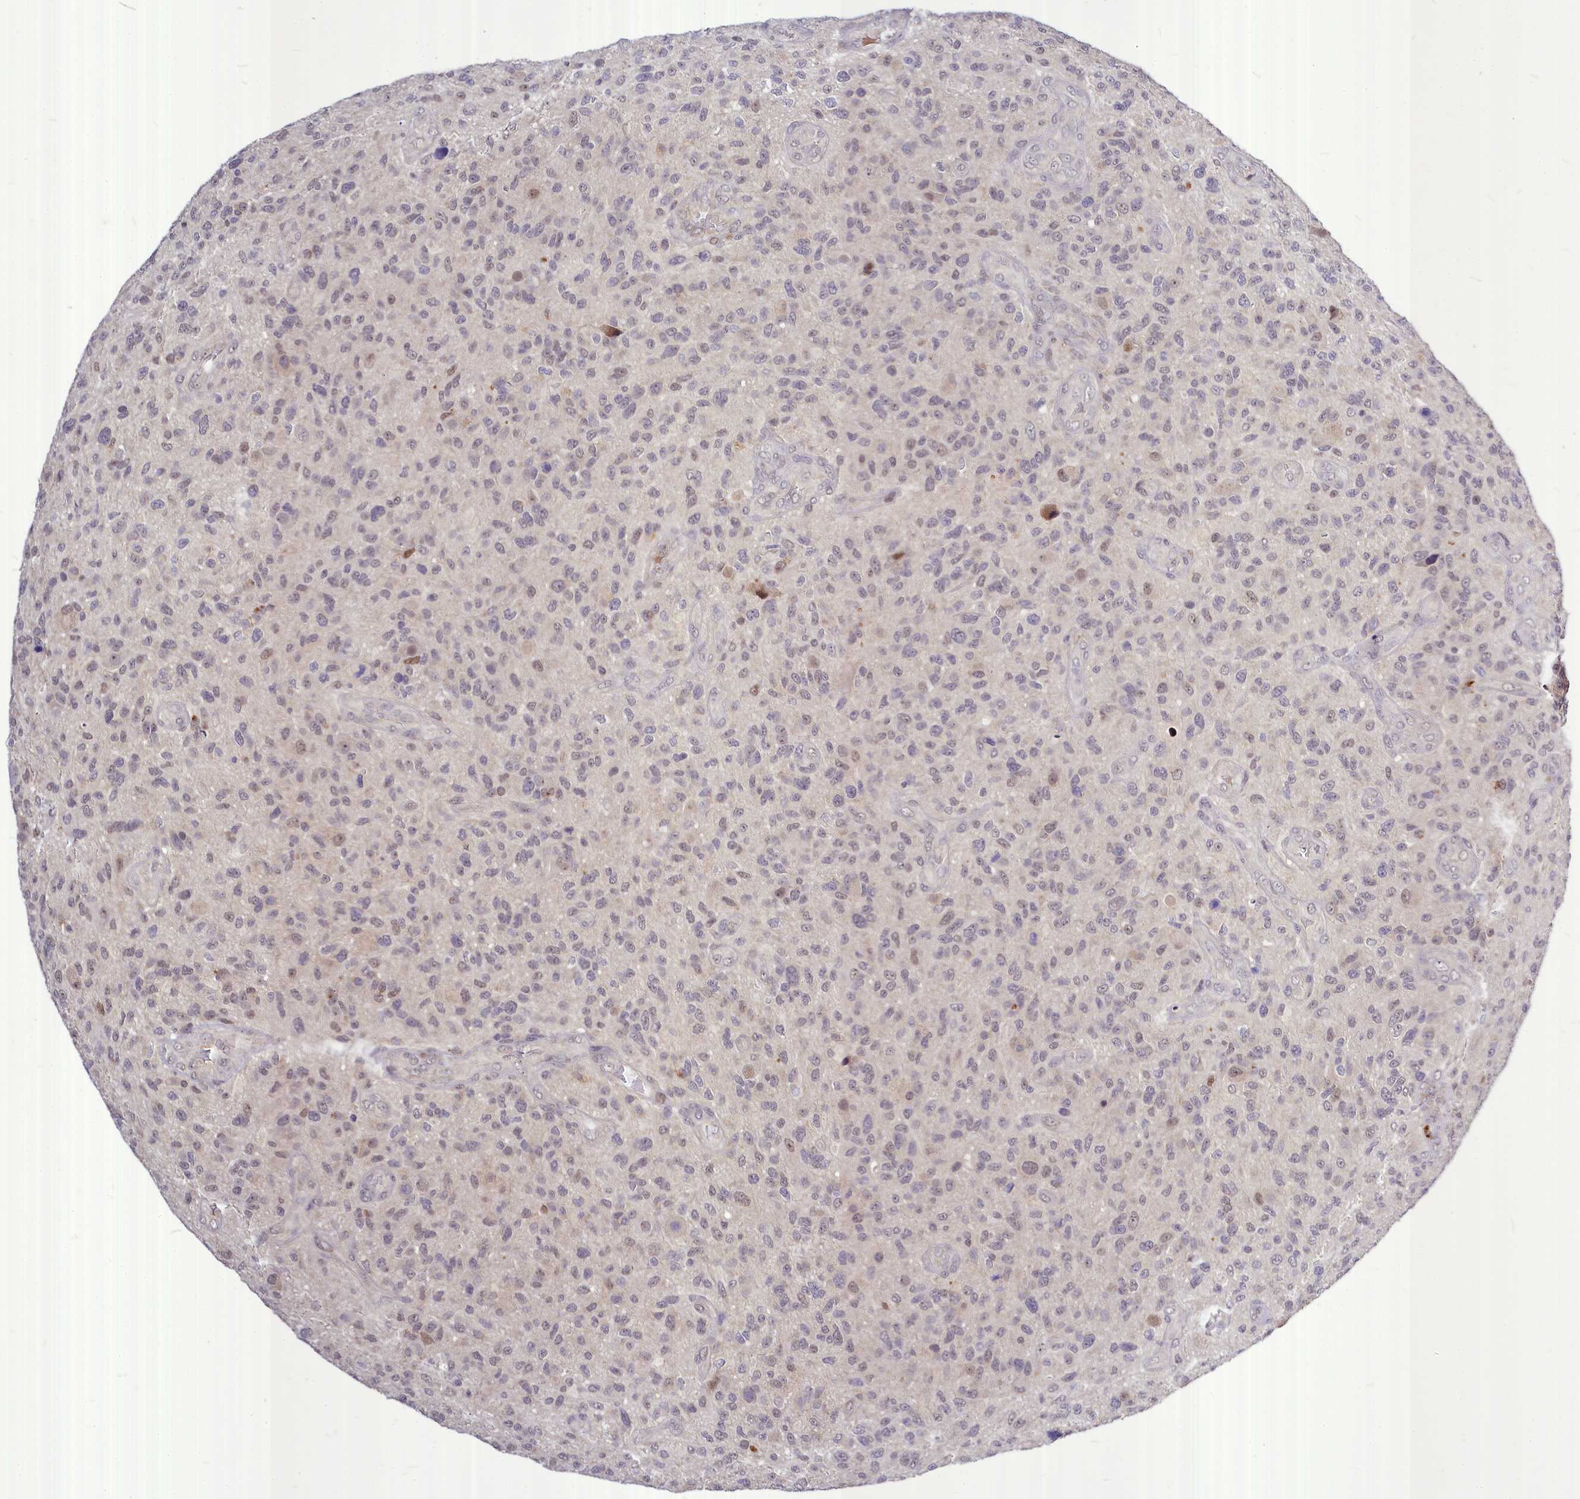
{"staining": {"intensity": "weak", "quantity": "25%-75%", "location": "nuclear"}, "tissue": "glioma", "cell_type": "Tumor cells", "image_type": "cancer", "snomed": [{"axis": "morphology", "description": "Glioma, malignant, High grade"}, {"axis": "topography", "description": "Brain"}], "caption": "A histopathology image of glioma stained for a protein displays weak nuclear brown staining in tumor cells.", "gene": "MAML2", "patient": {"sex": "male", "age": 47}}